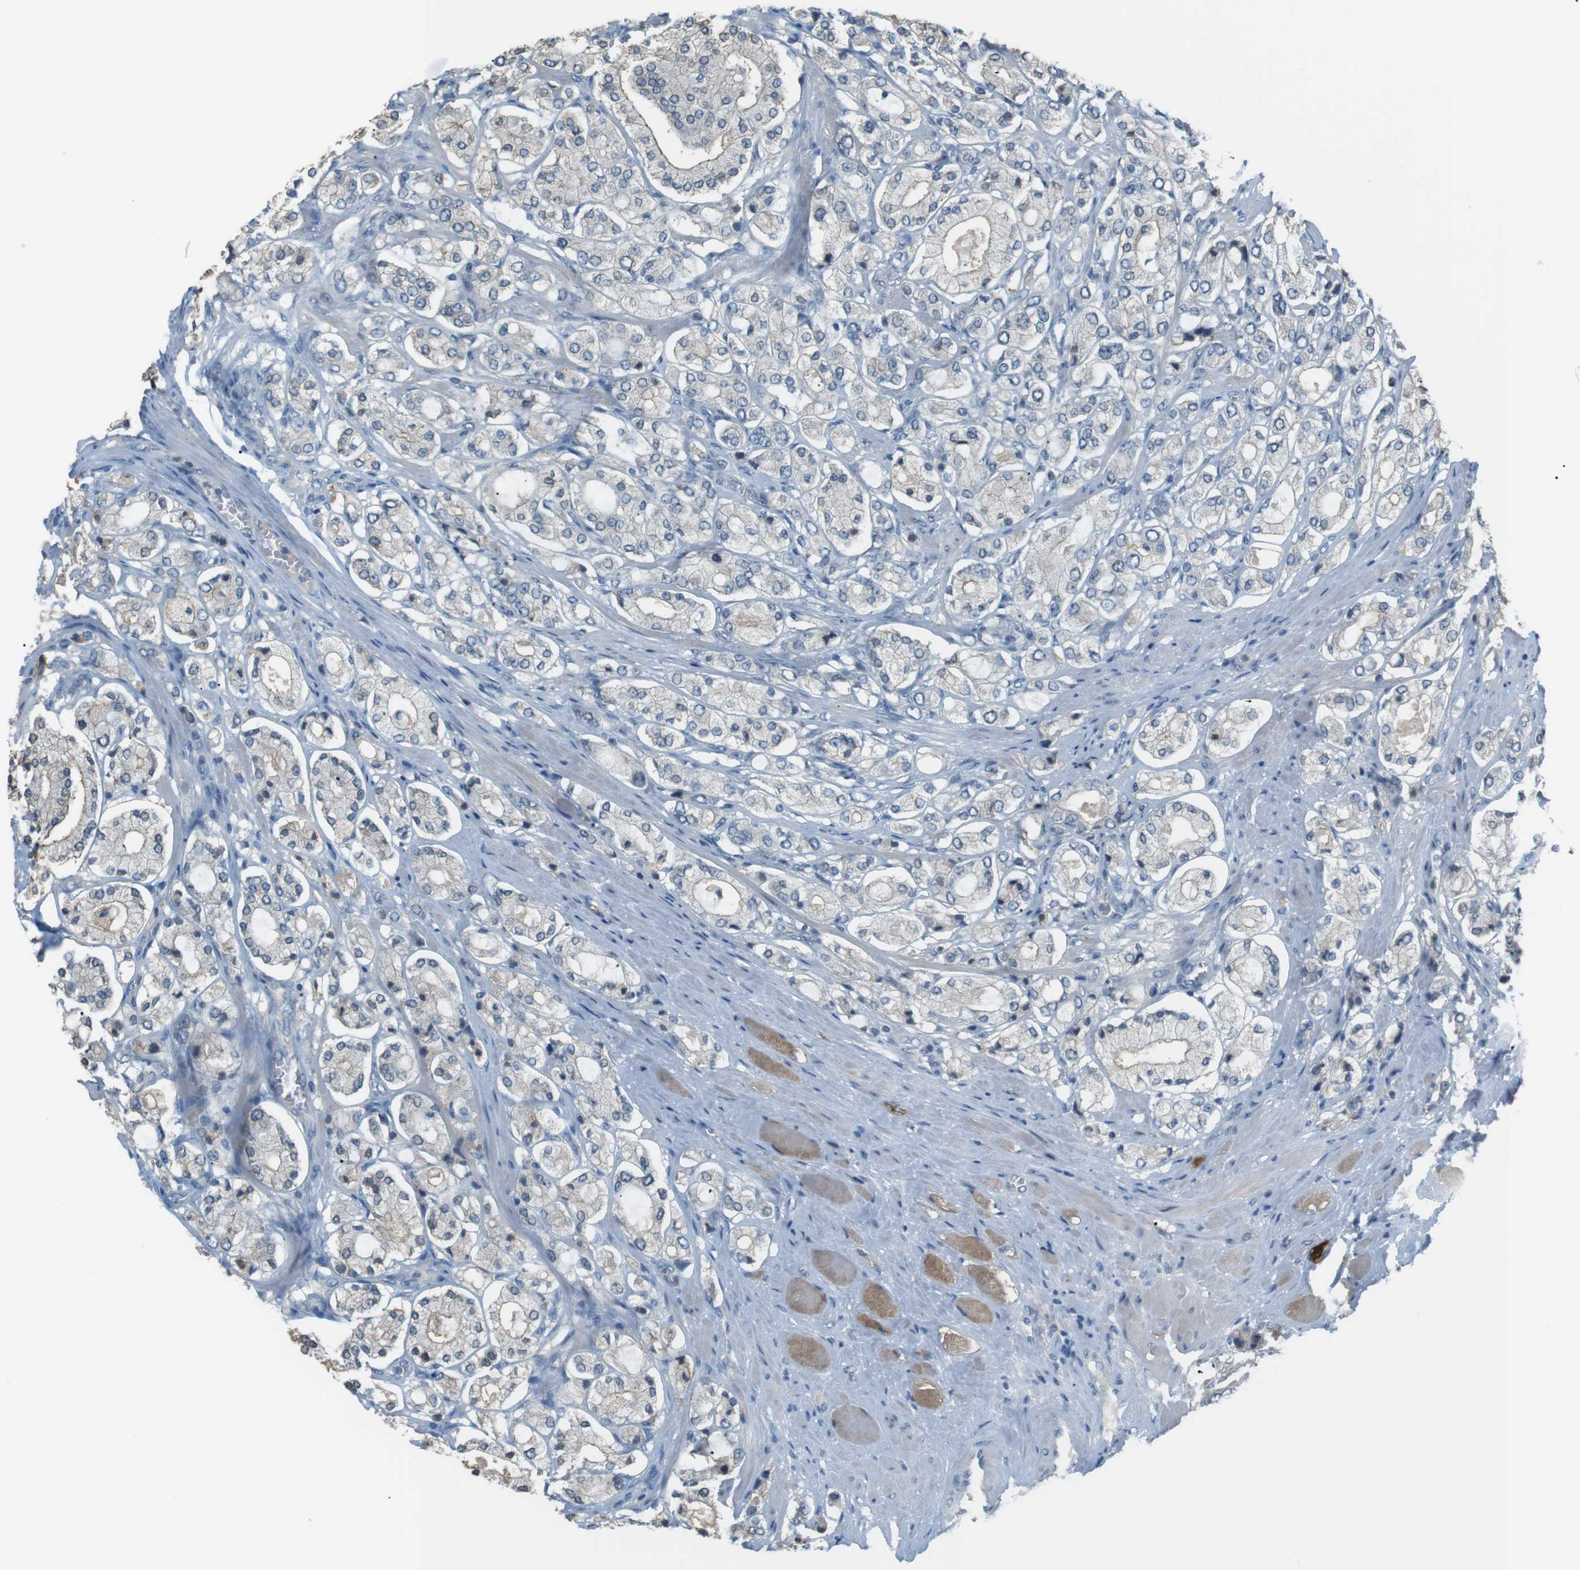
{"staining": {"intensity": "negative", "quantity": "none", "location": "none"}, "tissue": "prostate cancer", "cell_type": "Tumor cells", "image_type": "cancer", "snomed": [{"axis": "morphology", "description": "Adenocarcinoma, High grade"}, {"axis": "topography", "description": "Prostate"}], "caption": "IHC image of human prostate cancer (adenocarcinoma (high-grade)) stained for a protein (brown), which shows no expression in tumor cells.", "gene": "RTN3", "patient": {"sex": "male", "age": 65}}